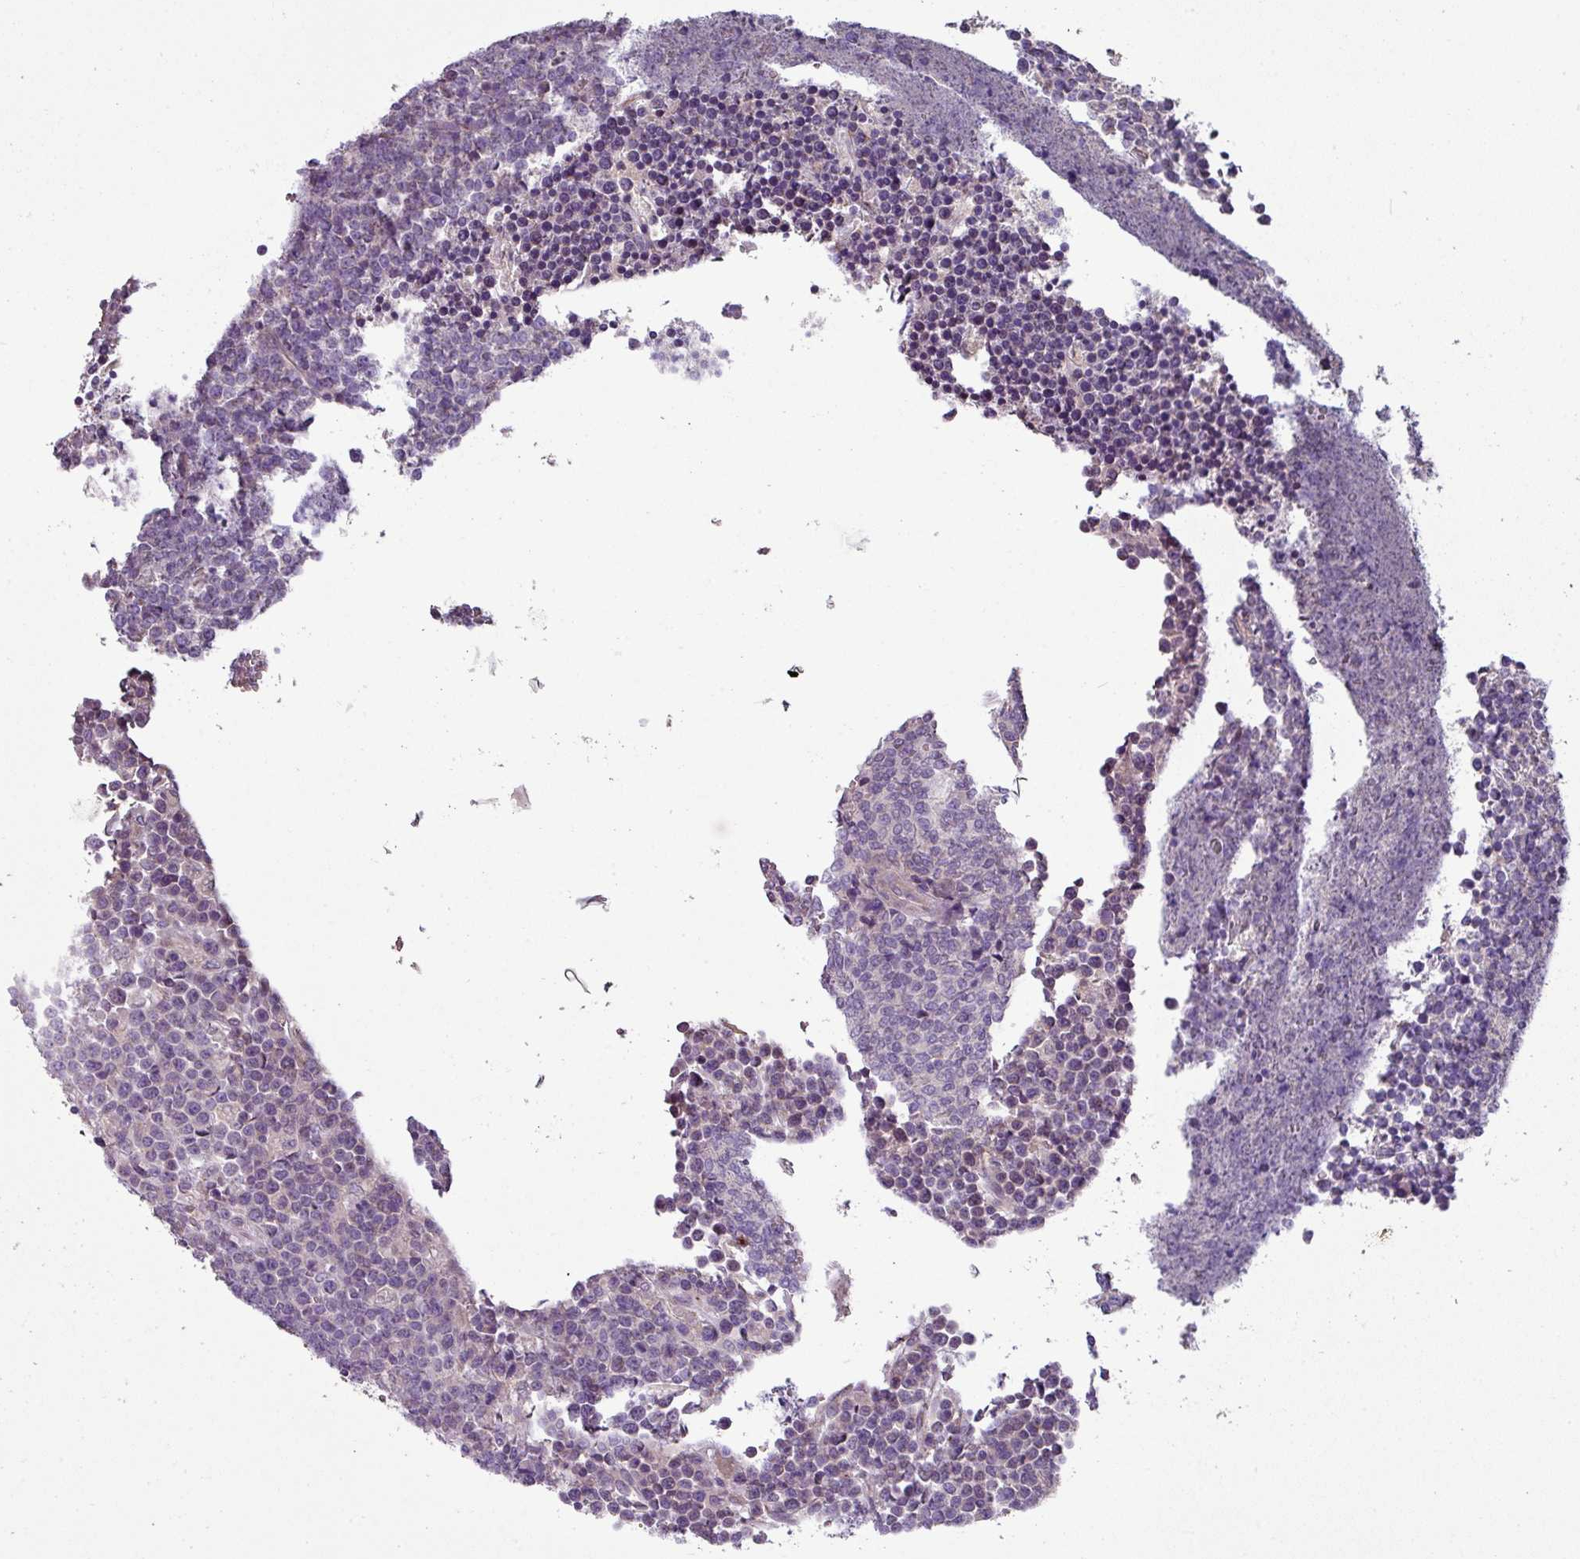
{"staining": {"intensity": "negative", "quantity": "none", "location": "none"}, "tissue": "lymphoma", "cell_type": "Tumor cells", "image_type": "cancer", "snomed": [{"axis": "morphology", "description": "Malignant lymphoma, non-Hodgkin's type, High grade"}, {"axis": "topography", "description": "Ovary"}], "caption": "High power microscopy micrograph of an IHC image of lymphoma, revealing no significant staining in tumor cells.", "gene": "LRRC9", "patient": {"sex": "female", "age": 56}}